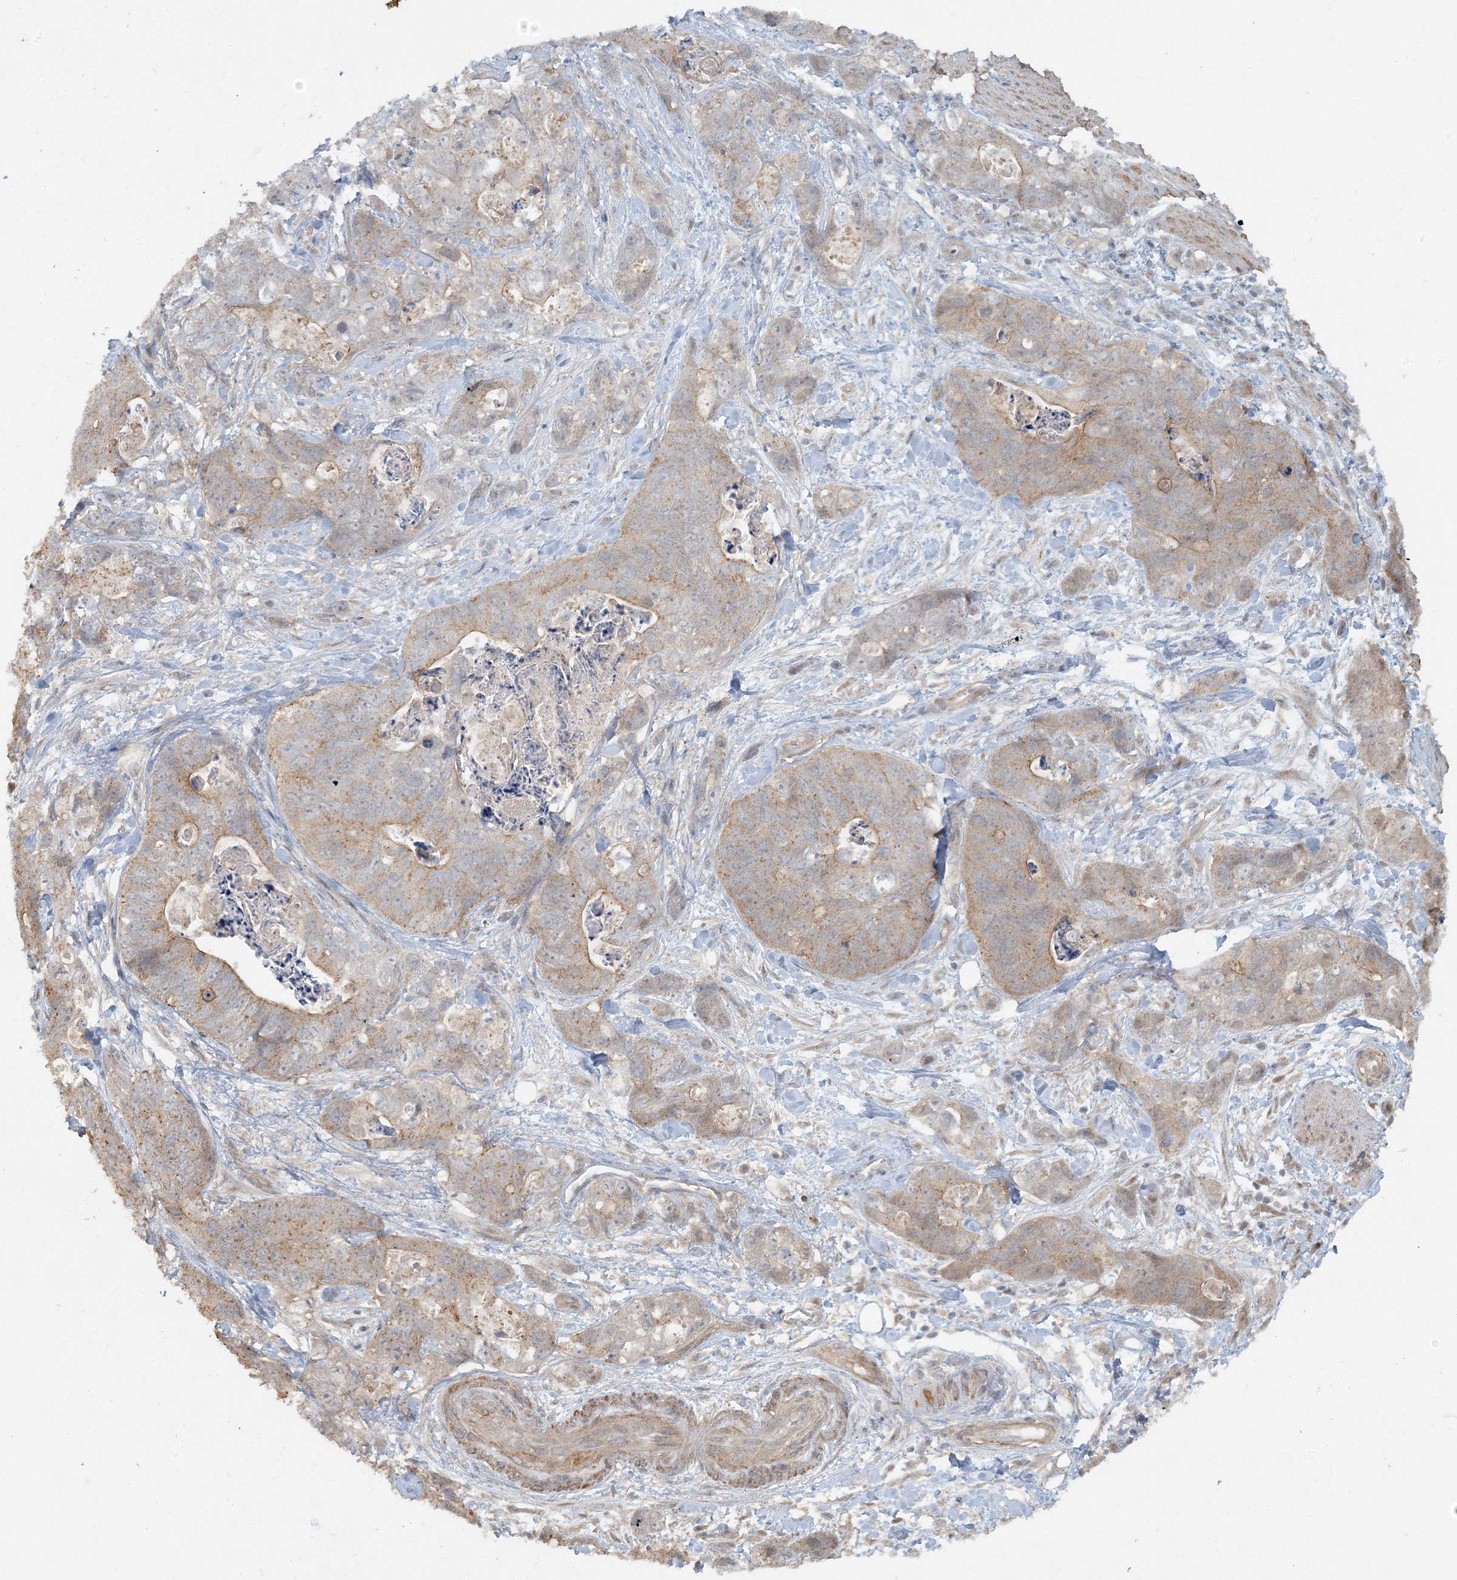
{"staining": {"intensity": "weak", "quantity": ">75%", "location": "cytoplasmic/membranous"}, "tissue": "stomach cancer", "cell_type": "Tumor cells", "image_type": "cancer", "snomed": [{"axis": "morphology", "description": "Normal tissue, NOS"}, {"axis": "morphology", "description": "Adenocarcinoma, NOS"}, {"axis": "topography", "description": "Stomach"}], "caption": "Protein expression analysis of adenocarcinoma (stomach) exhibits weak cytoplasmic/membranous positivity in about >75% of tumor cells. (brown staining indicates protein expression, while blue staining denotes nuclei).", "gene": "AK9", "patient": {"sex": "female", "age": 89}}